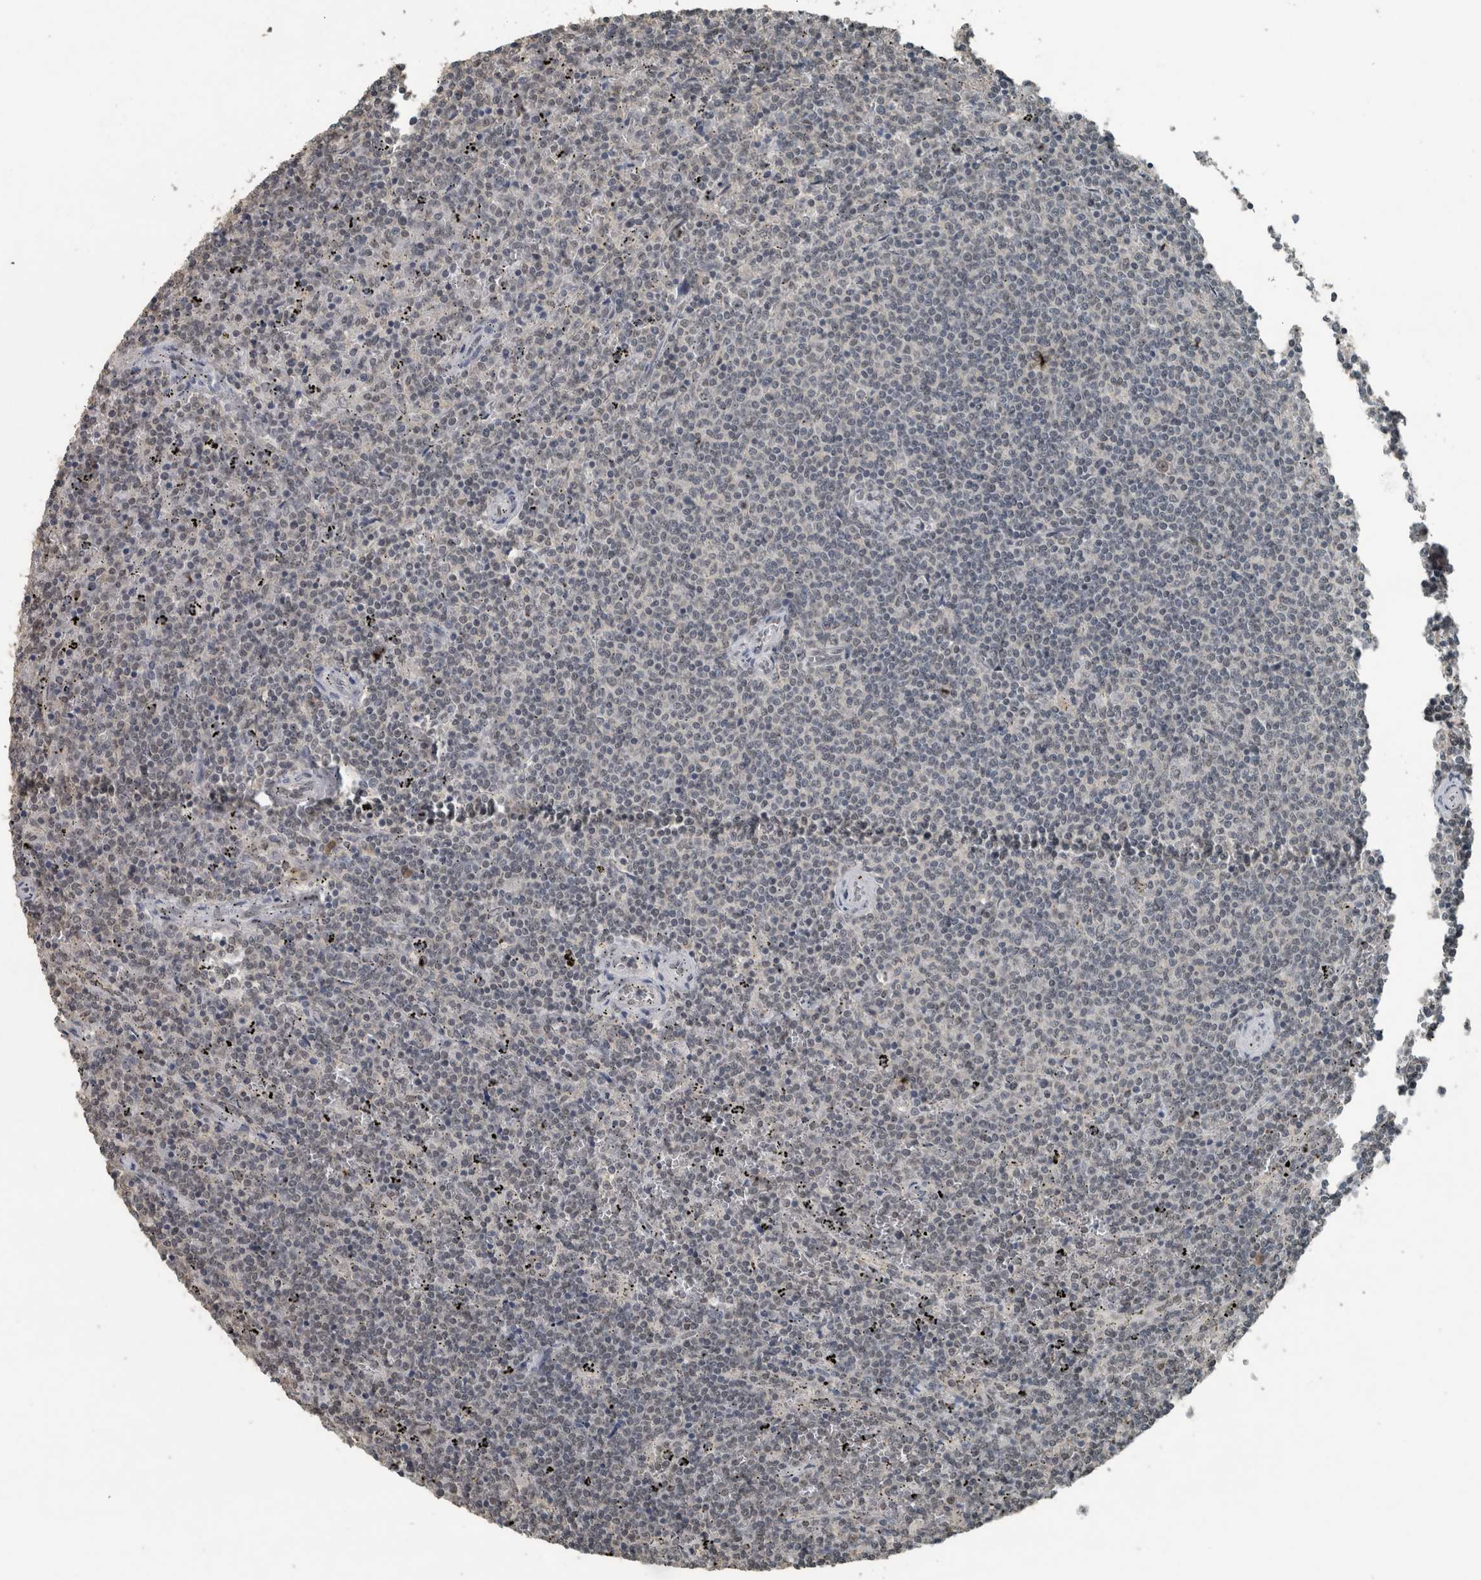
{"staining": {"intensity": "negative", "quantity": "none", "location": "none"}, "tissue": "lymphoma", "cell_type": "Tumor cells", "image_type": "cancer", "snomed": [{"axis": "morphology", "description": "Malignant lymphoma, non-Hodgkin's type, Low grade"}, {"axis": "topography", "description": "Spleen"}], "caption": "DAB (3,3'-diaminobenzidine) immunohistochemical staining of human malignant lymphoma, non-Hodgkin's type (low-grade) exhibits no significant positivity in tumor cells.", "gene": "ZNF24", "patient": {"sex": "female", "age": 50}}